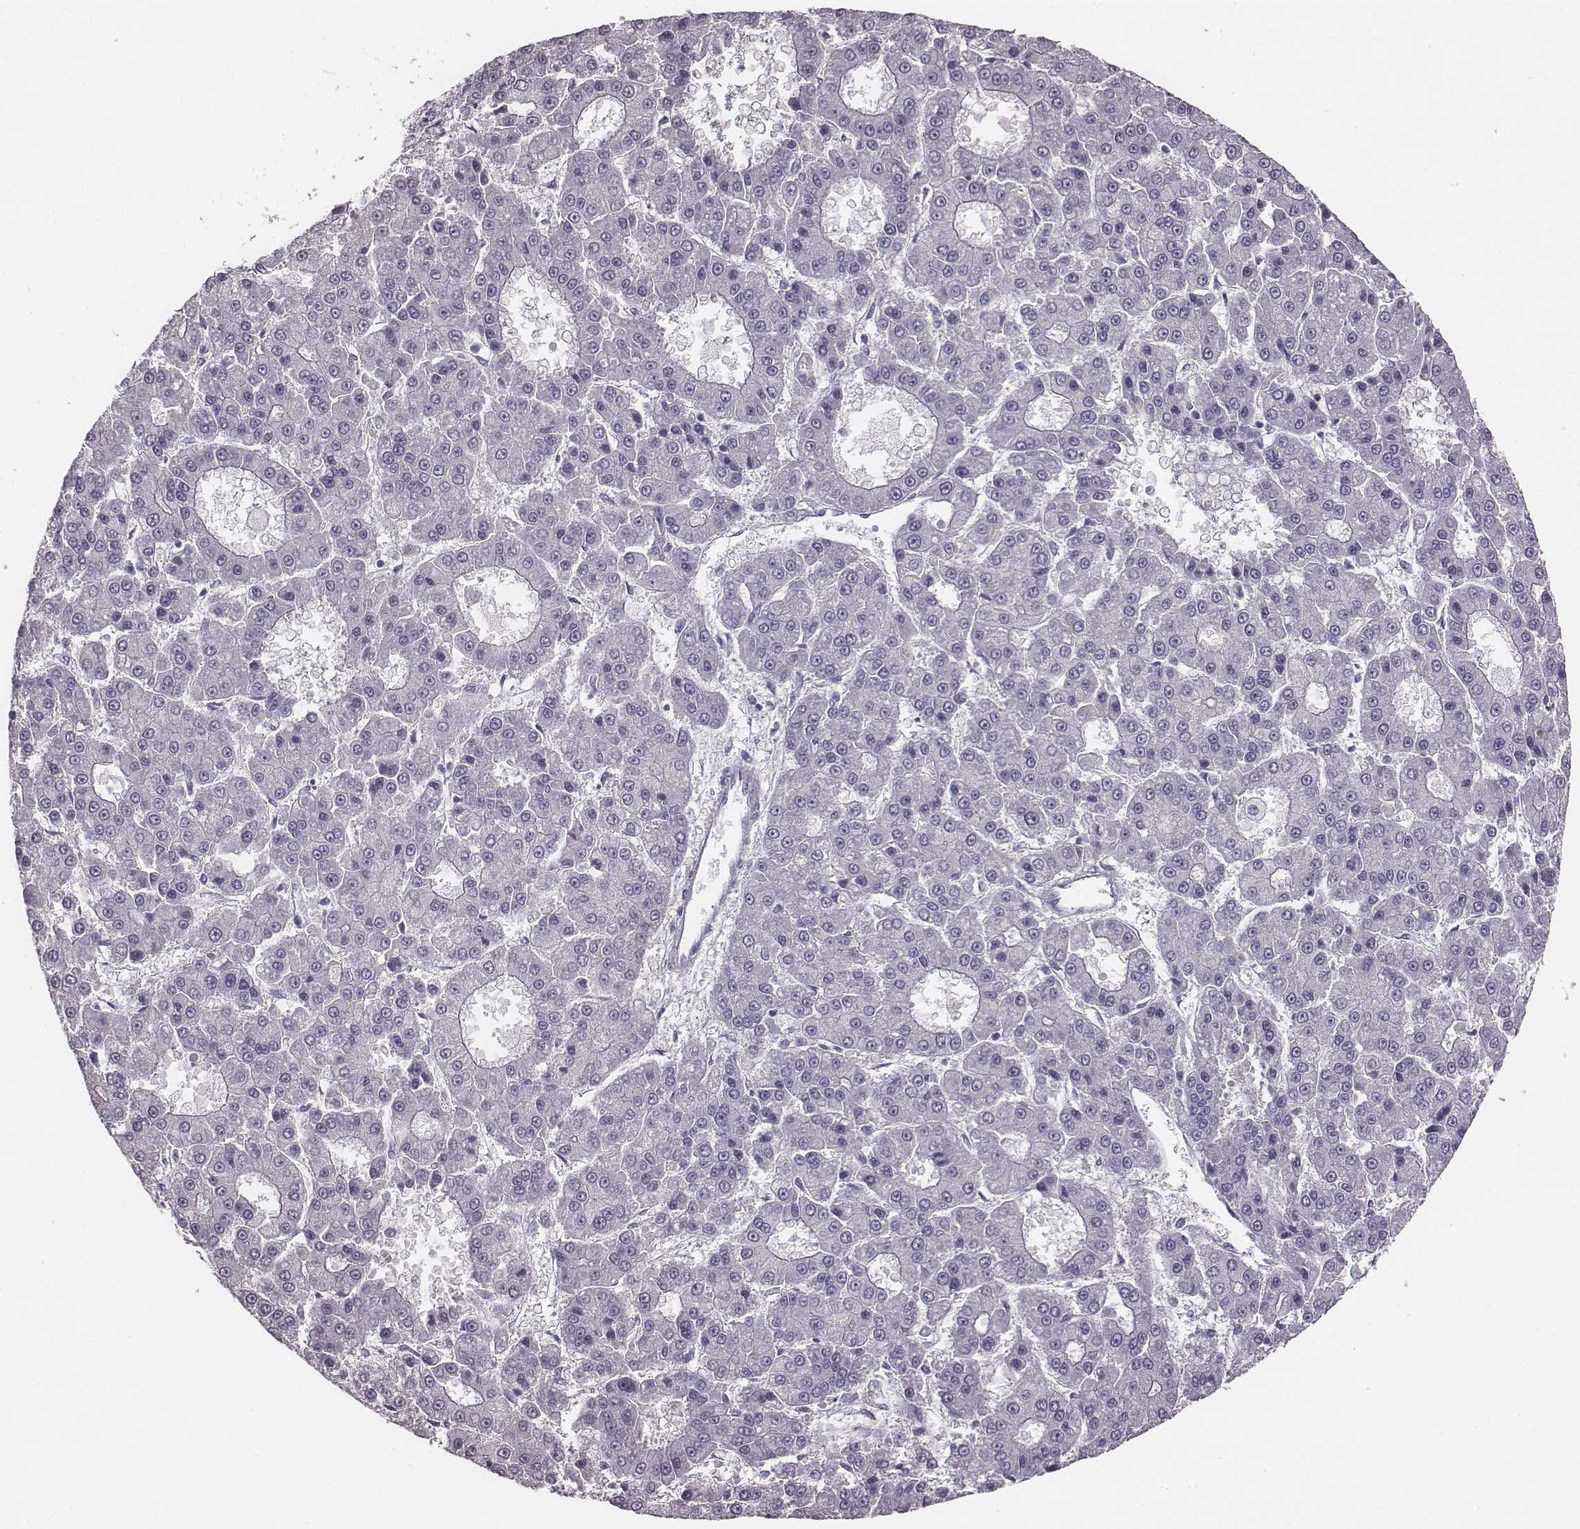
{"staining": {"intensity": "negative", "quantity": "none", "location": "none"}, "tissue": "liver cancer", "cell_type": "Tumor cells", "image_type": "cancer", "snomed": [{"axis": "morphology", "description": "Carcinoma, Hepatocellular, NOS"}, {"axis": "topography", "description": "Liver"}], "caption": "DAB (3,3'-diaminobenzidine) immunohistochemical staining of human liver cancer shows no significant expression in tumor cells.", "gene": "PDE8B", "patient": {"sex": "male", "age": 70}}